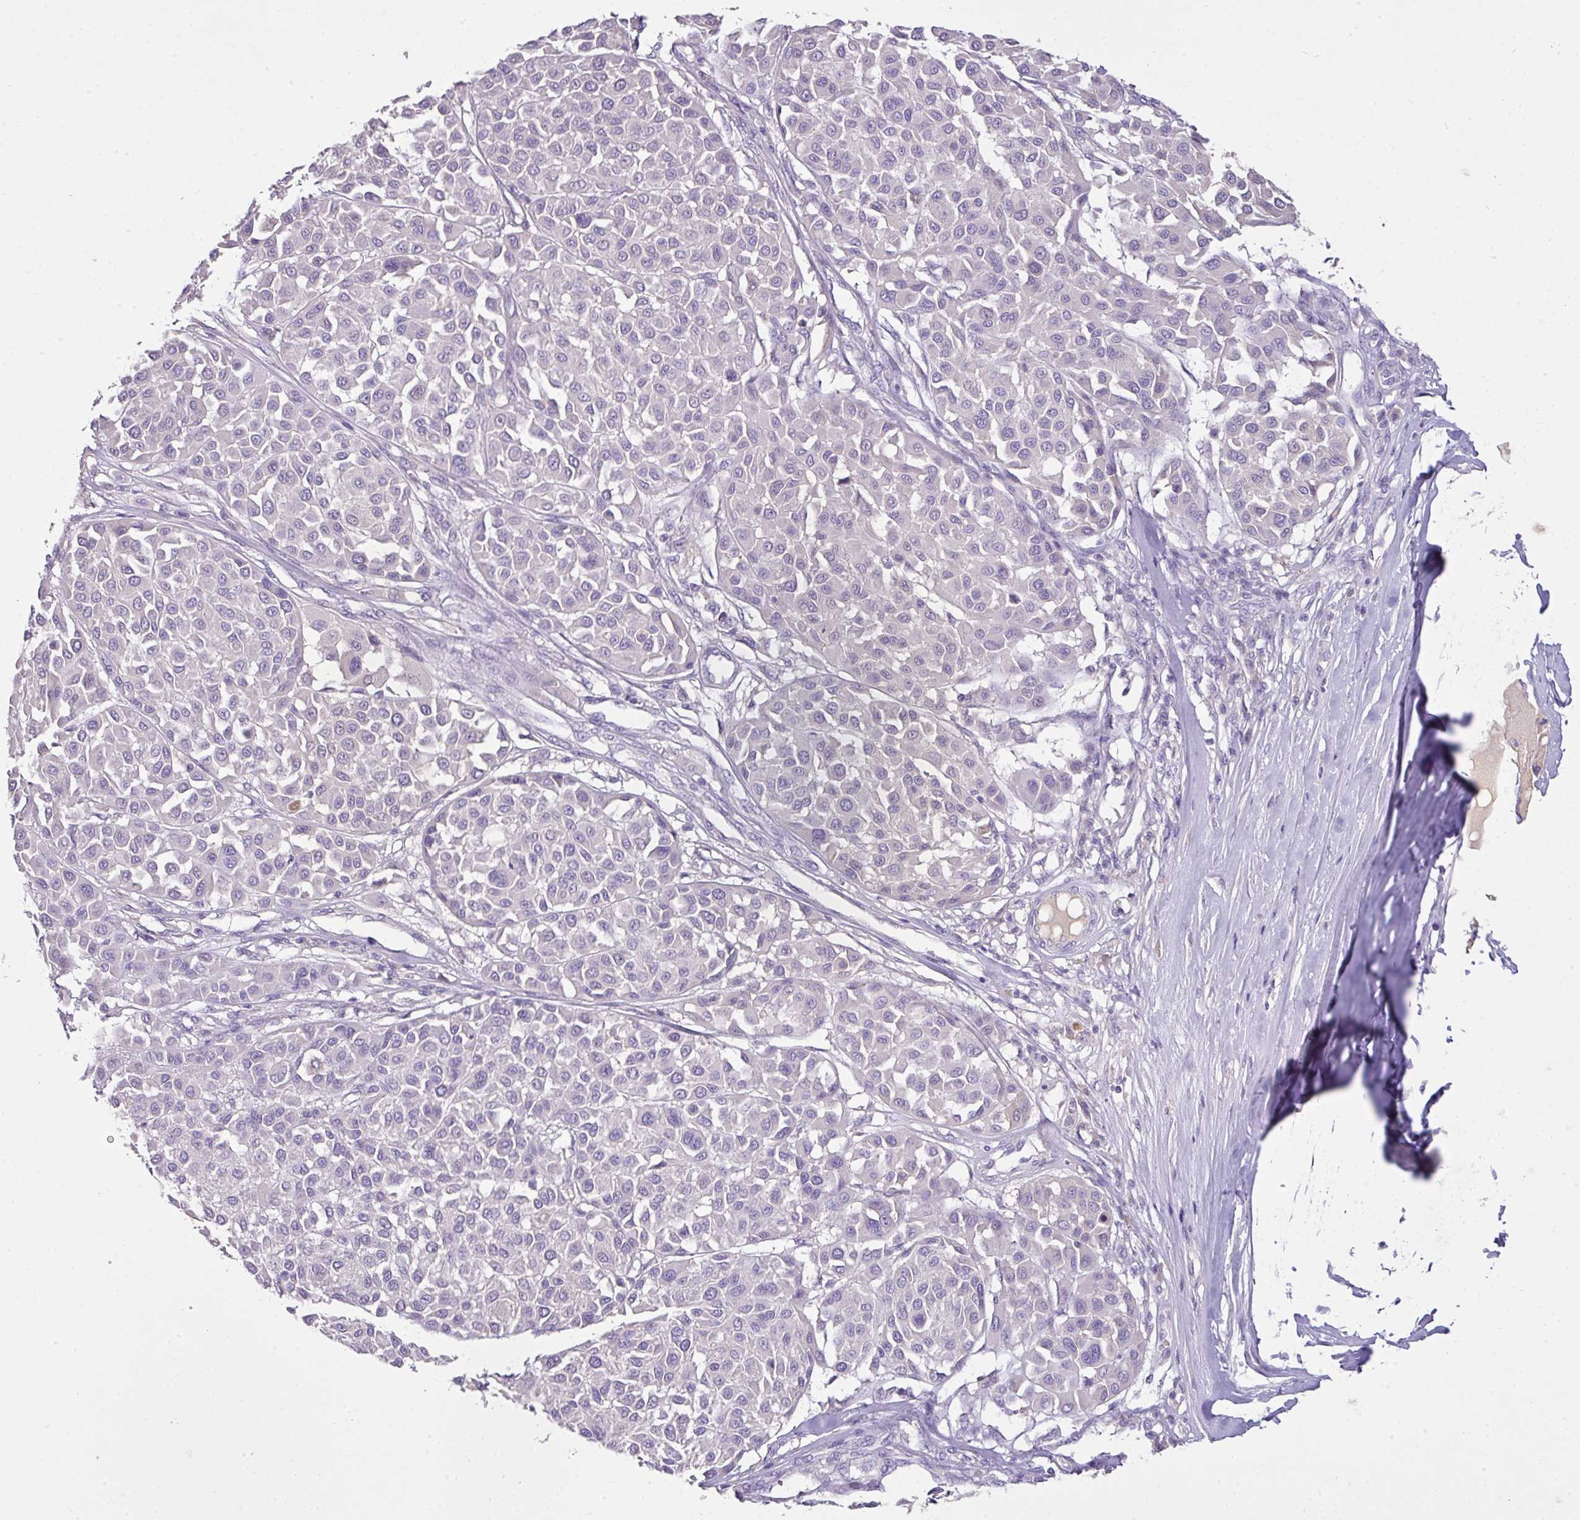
{"staining": {"intensity": "negative", "quantity": "none", "location": "none"}, "tissue": "melanoma", "cell_type": "Tumor cells", "image_type": "cancer", "snomed": [{"axis": "morphology", "description": "Malignant melanoma, Metastatic site"}, {"axis": "topography", "description": "Soft tissue"}], "caption": "This is a histopathology image of immunohistochemistry staining of malignant melanoma (metastatic site), which shows no expression in tumor cells.", "gene": "OR6C6", "patient": {"sex": "male", "age": 41}}